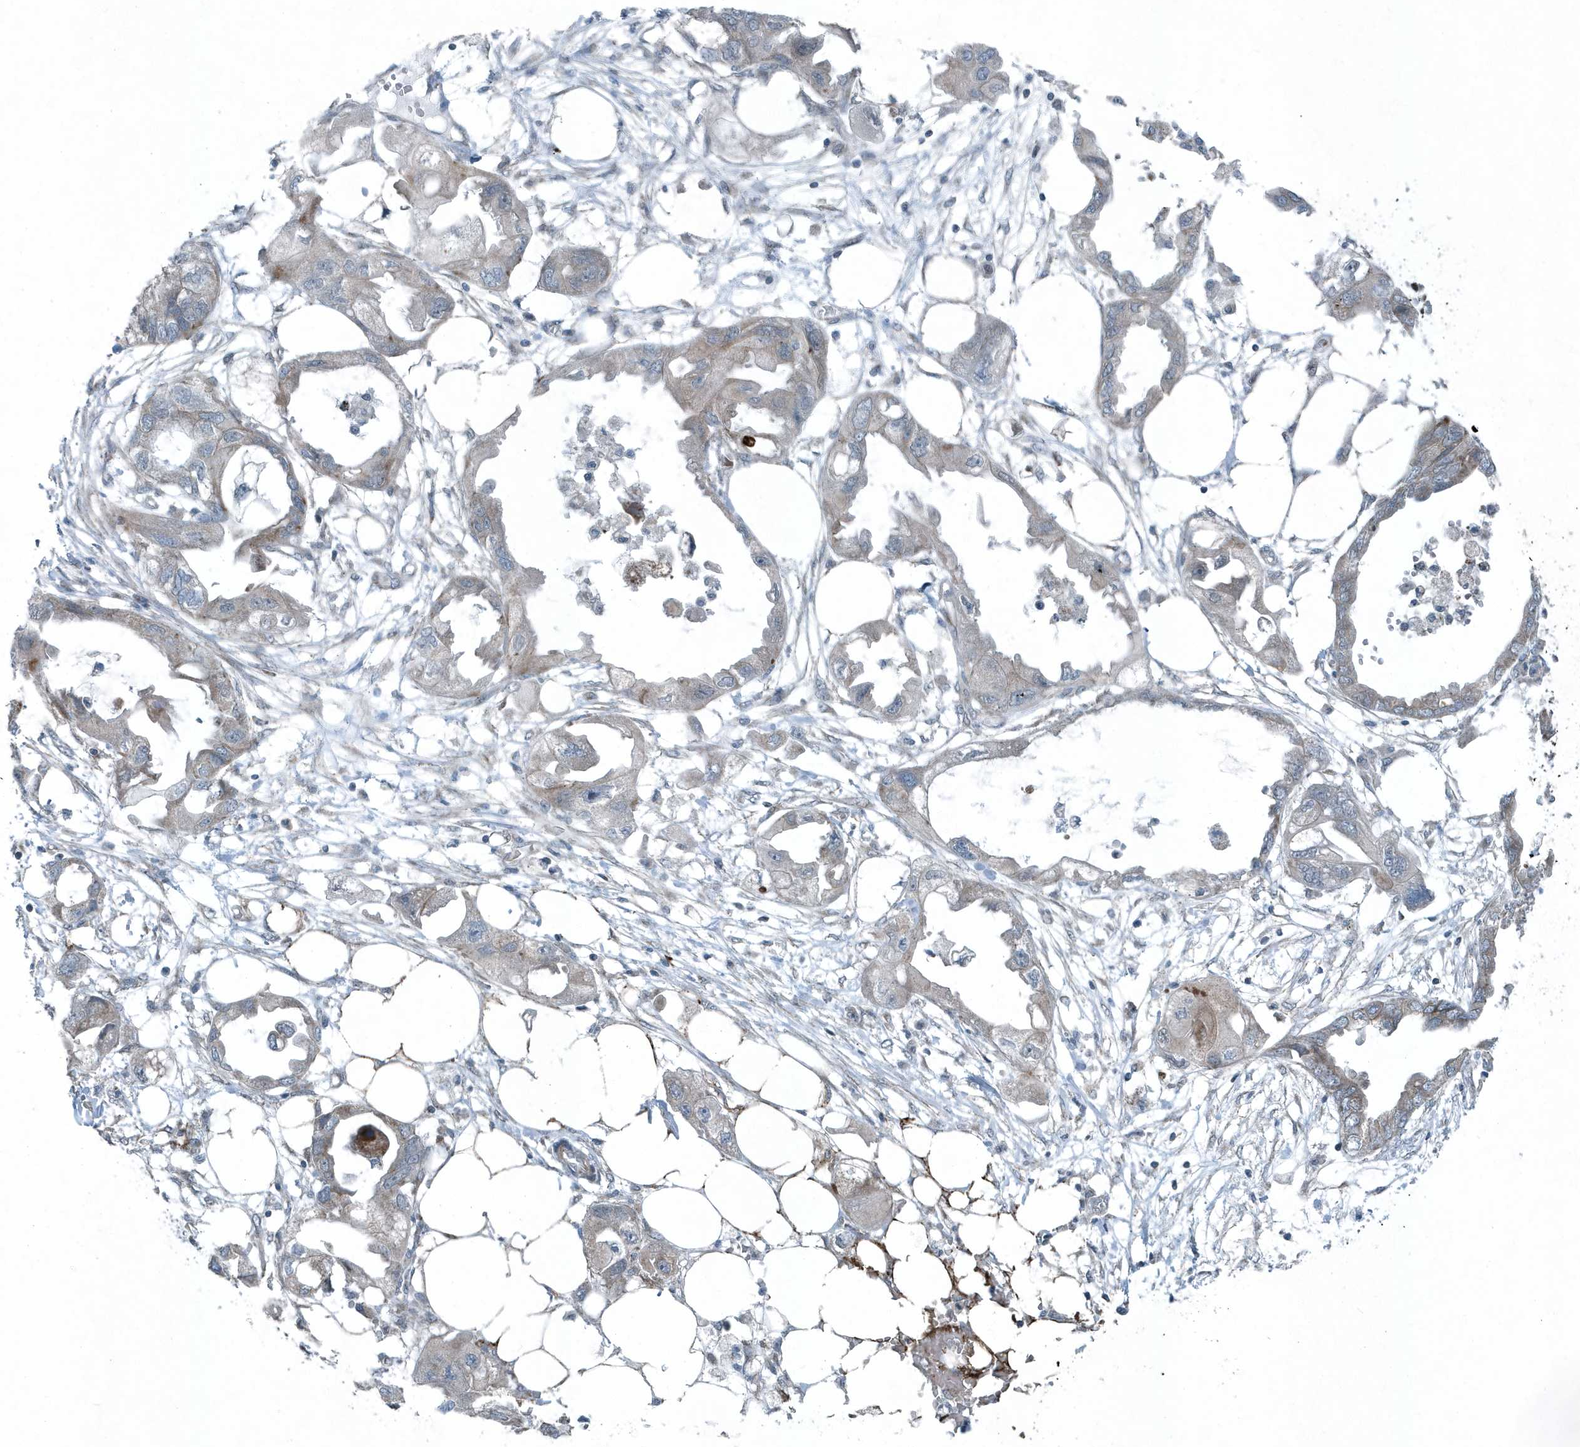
{"staining": {"intensity": "moderate", "quantity": "25%-75%", "location": "cytoplasmic/membranous"}, "tissue": "endometrial cancer", "cell_type": "Tumor cells", "image_type": "cancer", "snomed": [{"axis": "morphology", "description": "Adenocarcinoma, NOS"}, {"axis": "morphology", "description": "Adenocarcinoma, metastatic, NOS"}, {"axis": "topography", "description": "Adipose tissue"}, {"axis": "topography", "description": "Endometrium"}], "caption": "An image of endometrial cancer stained for a protein exhibits moderate cytoplasmic/membranous brown staining in tumor cells.", "gene": "GCC2", "patient": {"sex": "female", "age": 67}}